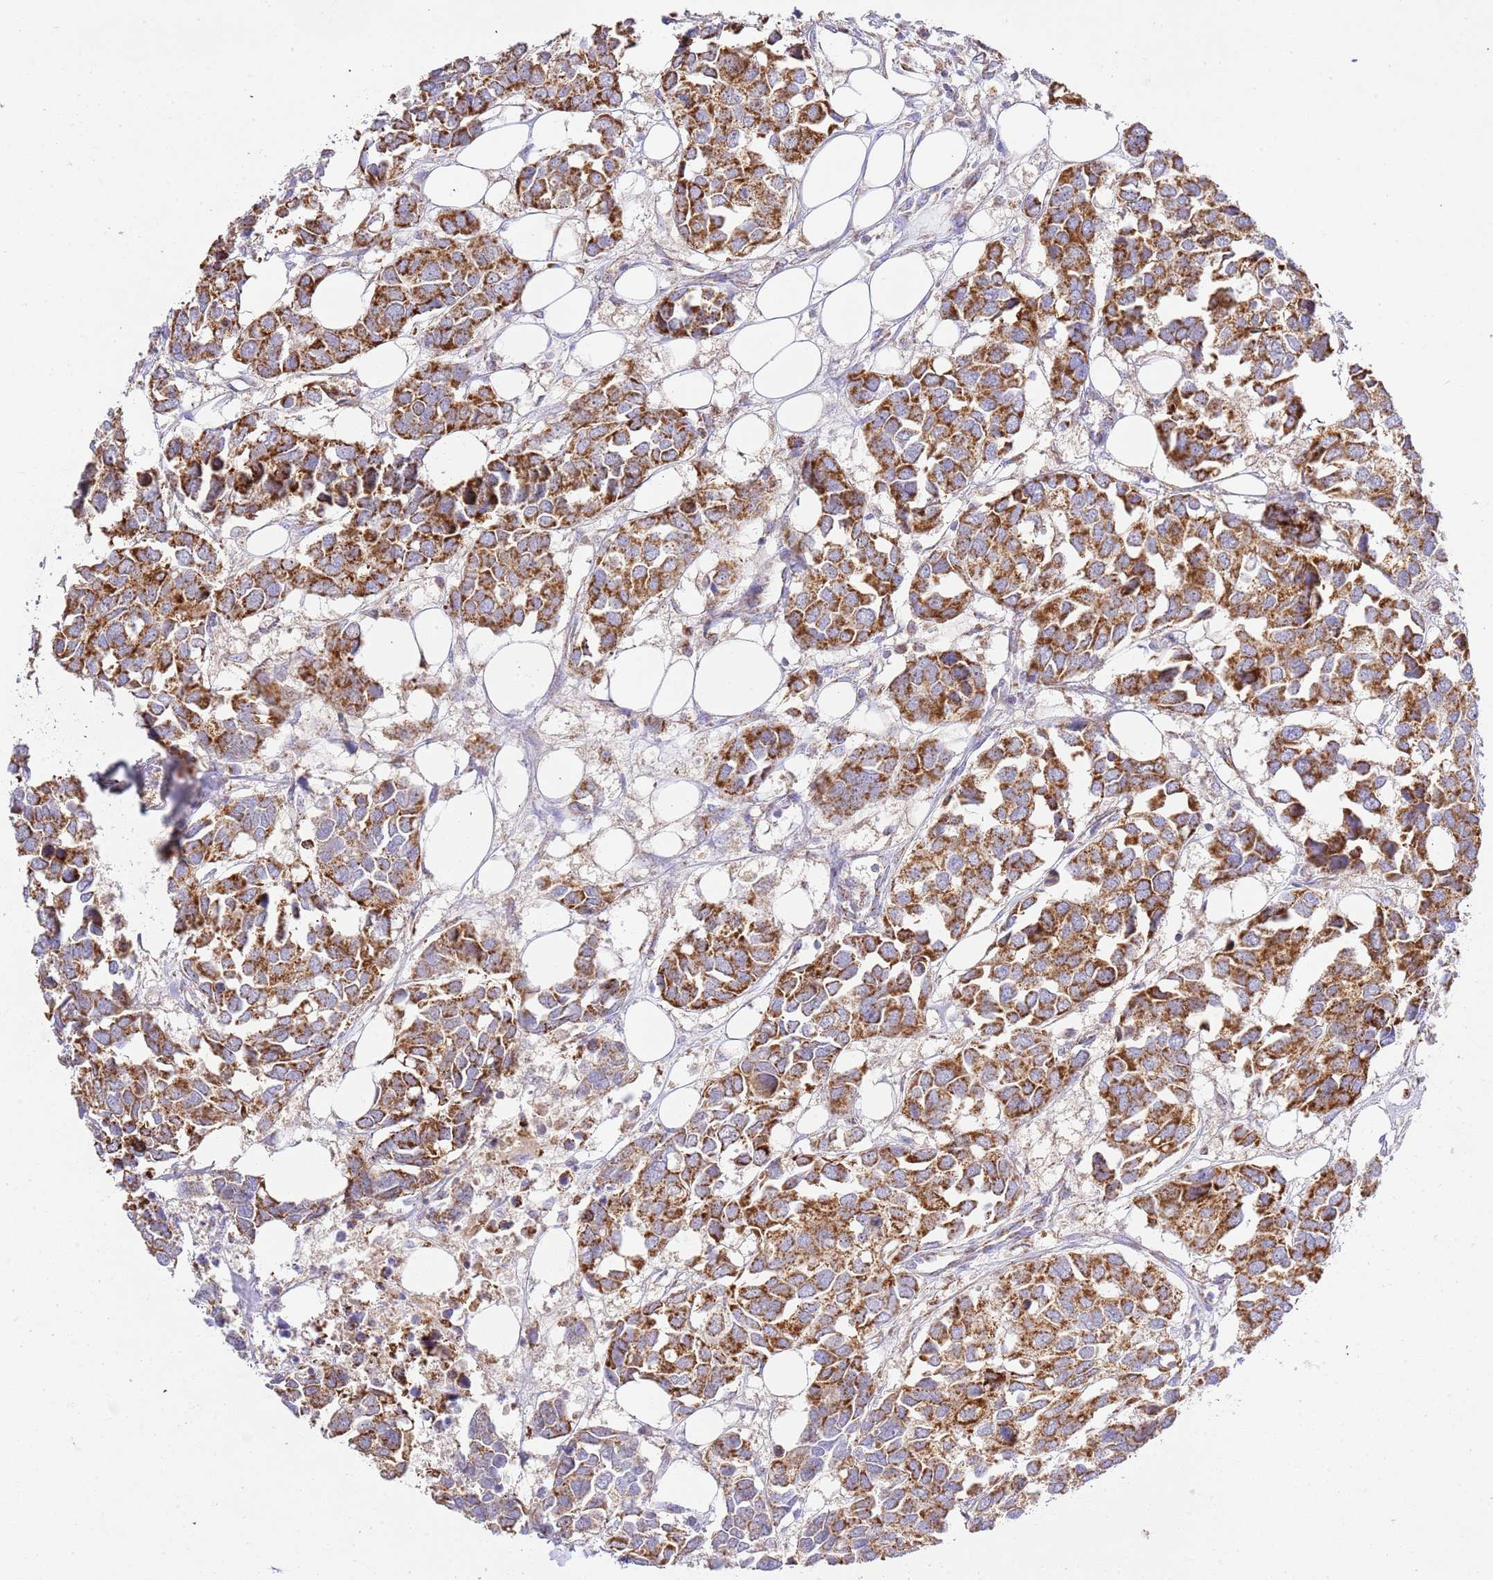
{"staining": {"intensity": "strong", "quantity": ">75%", "location": "cytoplasmic/membranous"}, "tissue": "breast cancer", "cell_type": "Tumor cells", "image_type": "cancer", "snomed": [{"axis": "morphology", "description": "Duct carcinoma"}, {"axis": "topography", "description": "Breast"}], "caption": "Strong cytoplasmic/membranous positivity is present in approximately >75% of tumor cells in intraductal carcinoma (breast).", "gene": "ZBTB39", "patient": {"sex": "female", "age": 83}}